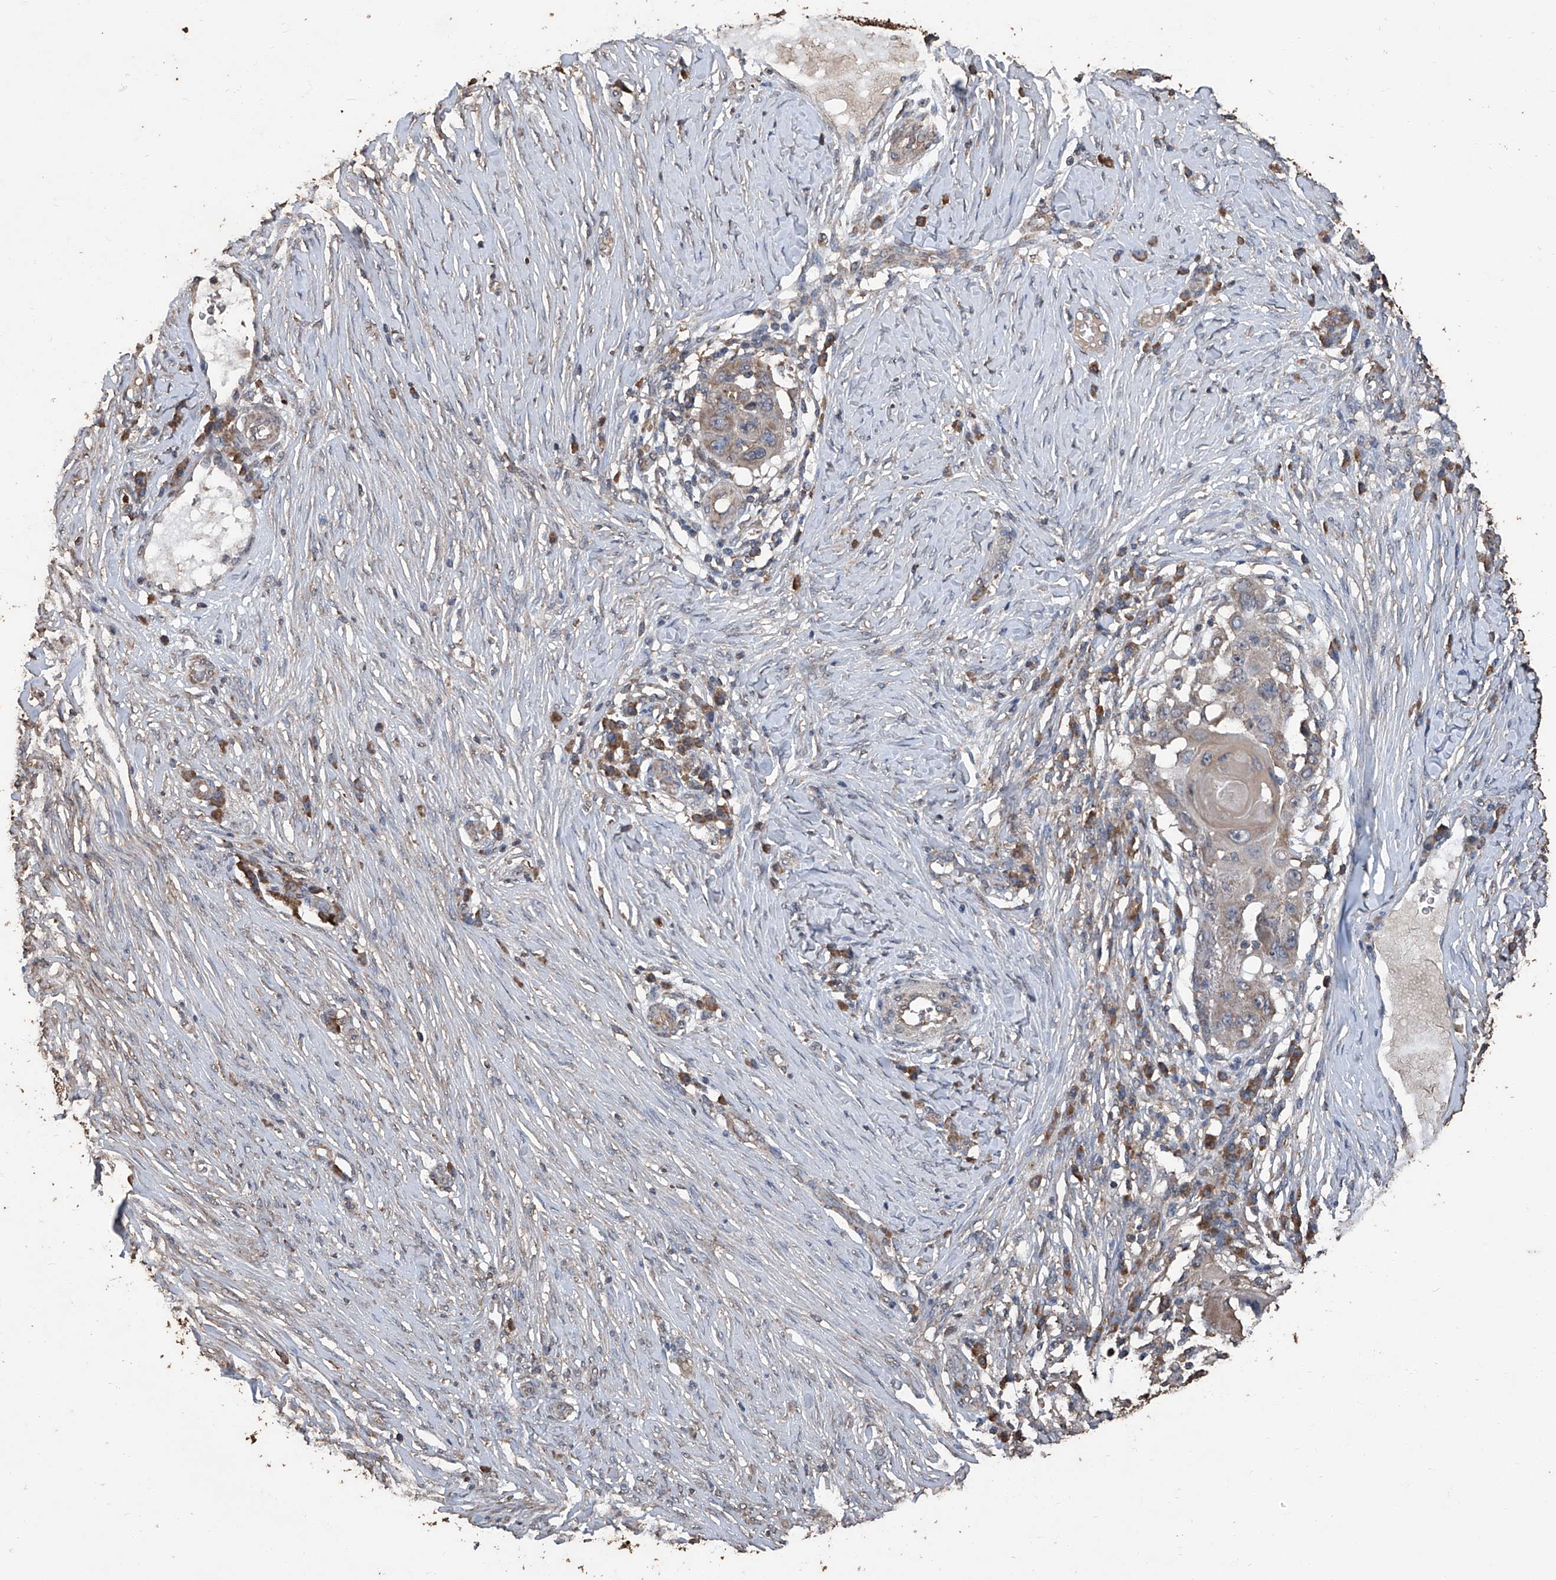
{"staining": {"intensity": "moderate", "quantity": ">75%", "location": "cytoplasmic/membranous"}, "tissue": "skin cancer", "cell_type": "Tumor cells", "image_type": "cancer", "snomed": [{"axis": "morphology", "description": "Squamous cell carcinoma, NOS"}, {"axis": "topography", "description": "Skin"}], "caption": "Human skin squamous cell carcinoma stained with a protein marker shows moderate staining in tumor cells.", "gene": "STARD7", "patient": {"sex": "female", "age": 44}}